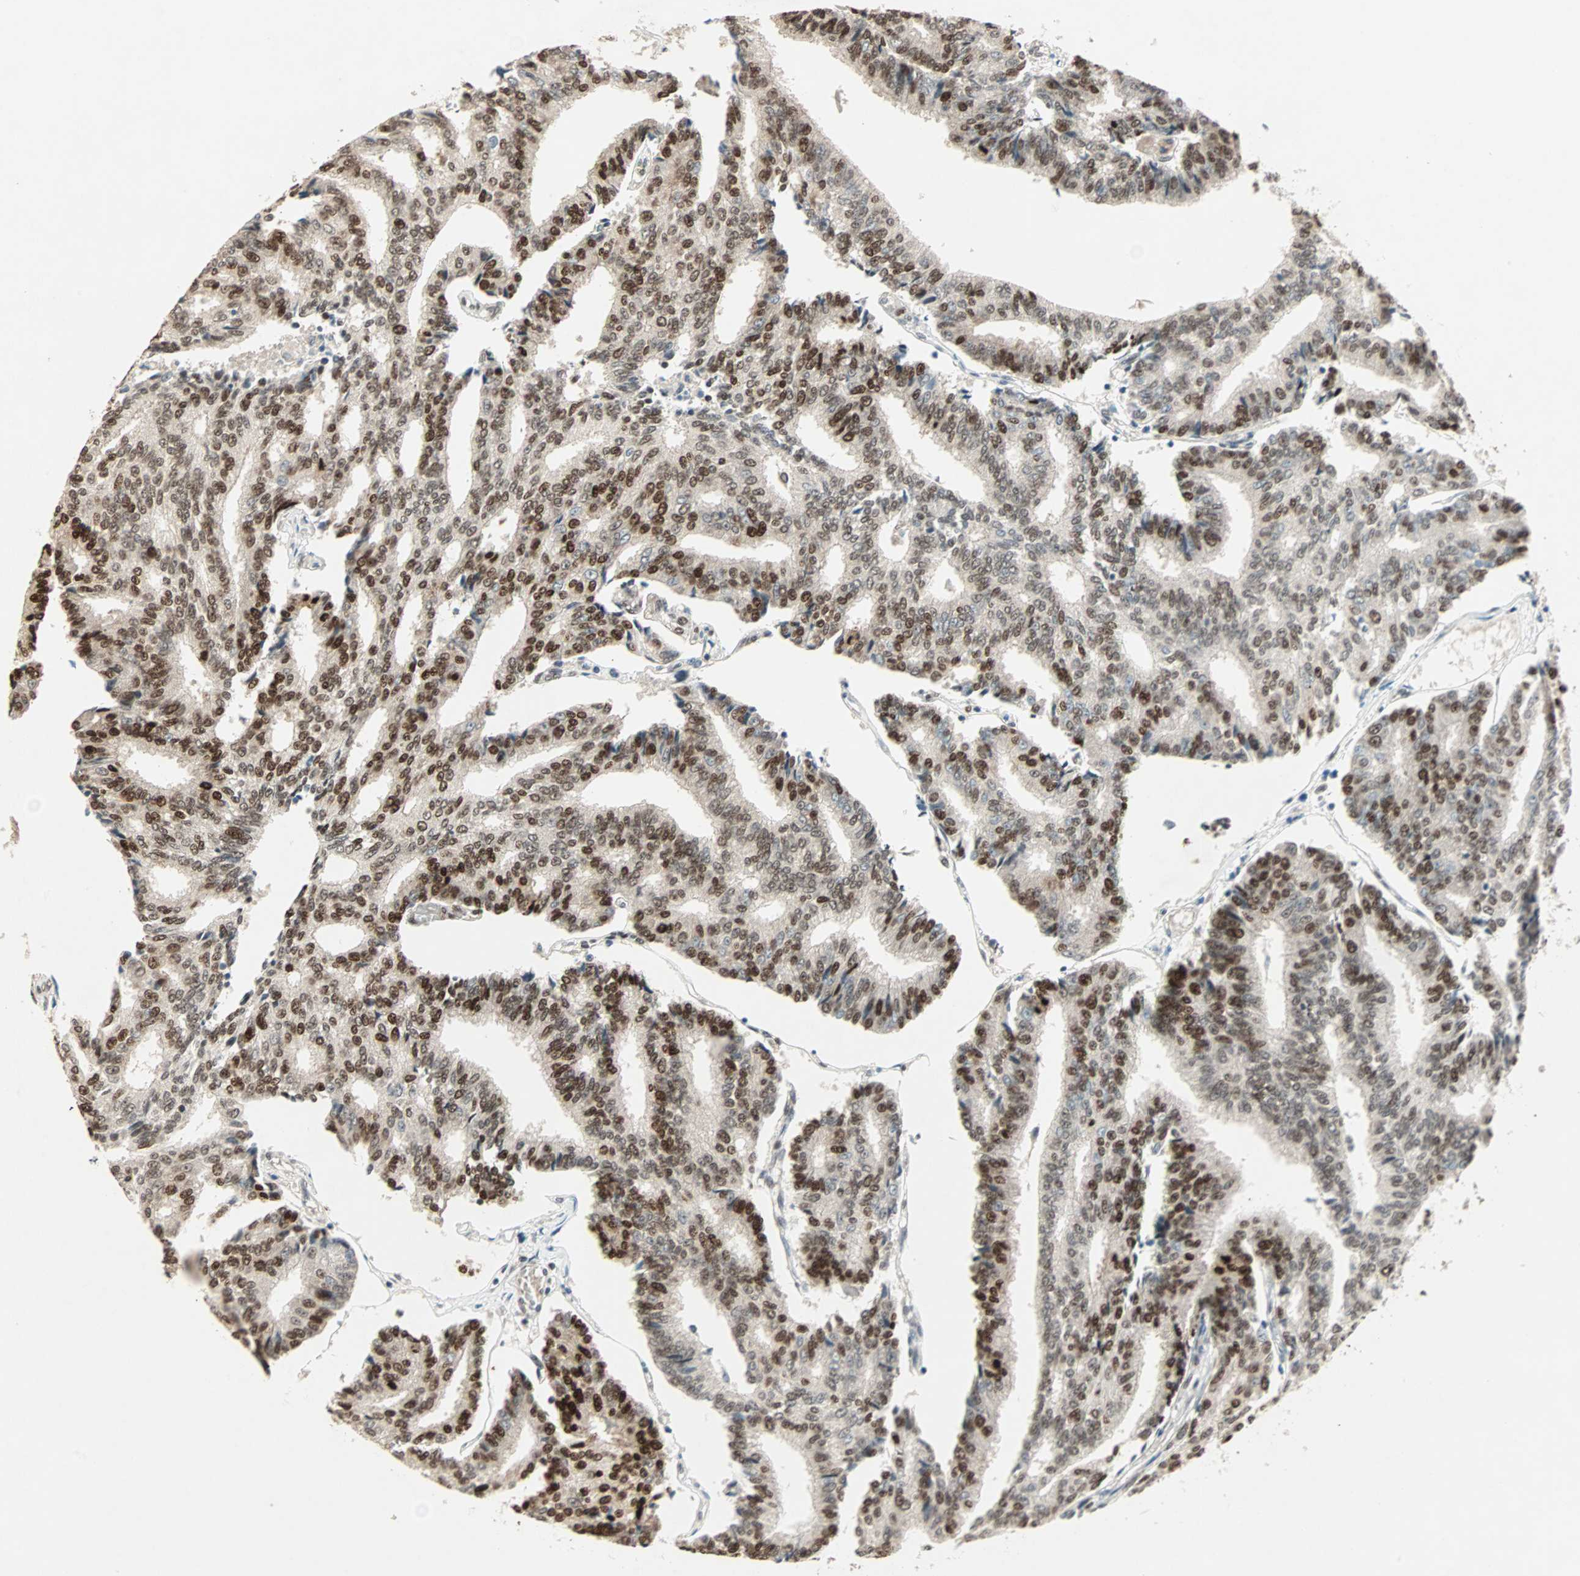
{"staining": {"intensity": "strong", "quantity": ">75%", "location": "cytoplasmic/membranous,nuclear"}, "tissue": "prostate cancer", "cell_type": "Tumor cells", "image_type": "cancer", "snomed": [{"axis": "morphology", "description": "Adenocarcinoma, High grade"}, {"axis": "topography", "description": "Prostate"}], "caption": "Strong cytoplasmic/membranous and nuclear expression for a protein is identified in approximately >75% of tumor cells of prostate cancer using IHC.", "gene": "MDC1", "patient": {"sex": "male", "age": 55}}